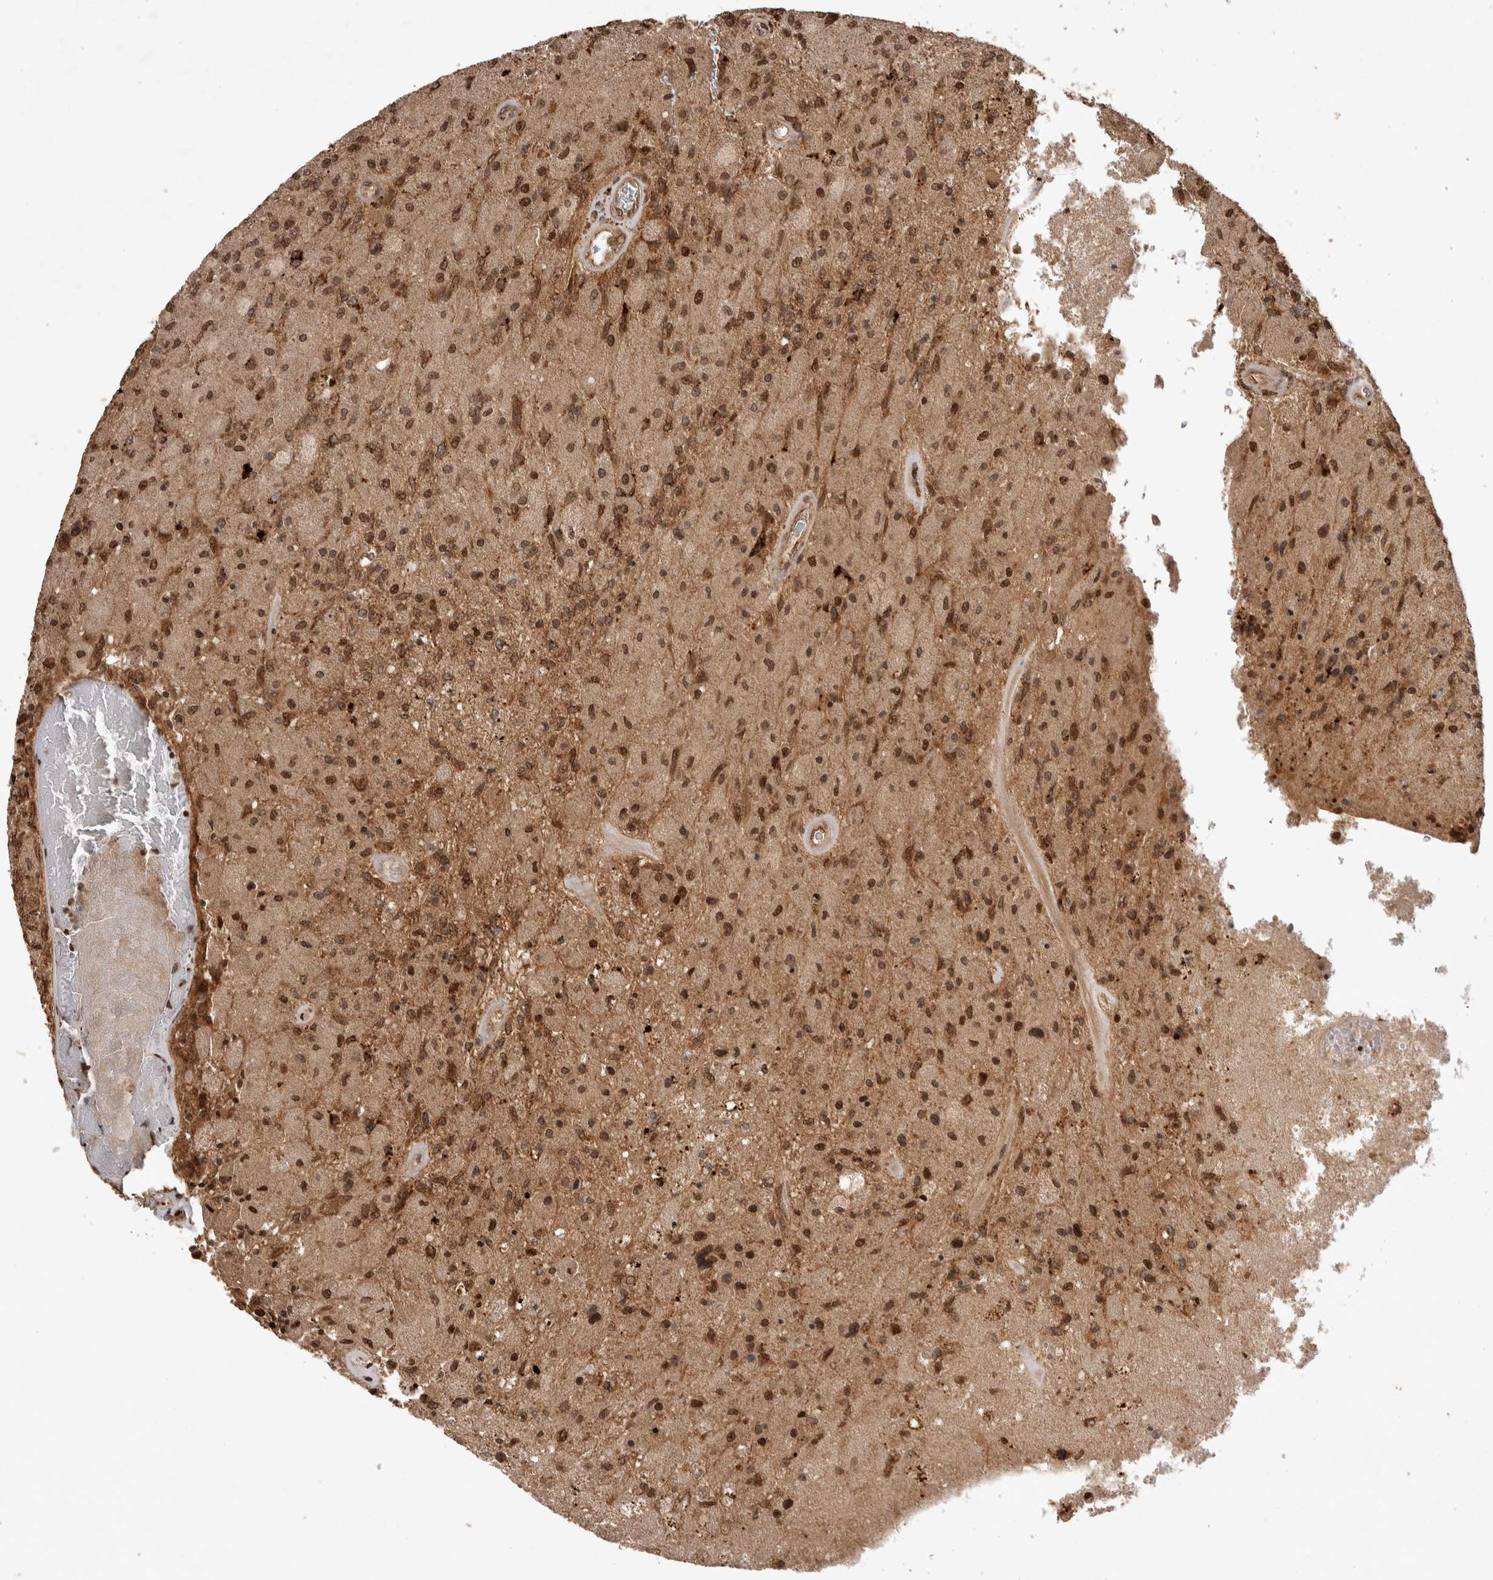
{"staining": {"intensity": "moderate", "quantity": "25%-75%", "location": "cytoplasmic/membranous,nuclear"}, "tissue": "glioma", "cell_type": "Tumor cells", "image_type": "cancer", "snomed": [{"axis": "morphology", "description": "Normal tissue, NOS"}, {"axis": "morphology", "description": "Glioma, malignant, High grade"}, {"axis": "topography", "description": "Cerebral cortex"}], "caption": "Glioma was stained to show a protein in brown. There is medium levels of moderate cytoplasmic/membranous and nuclear positivity in about 25%-75% of tumor cells.", "gene": "FAM221A", "patient": {"sex": "male", "age": 77}}